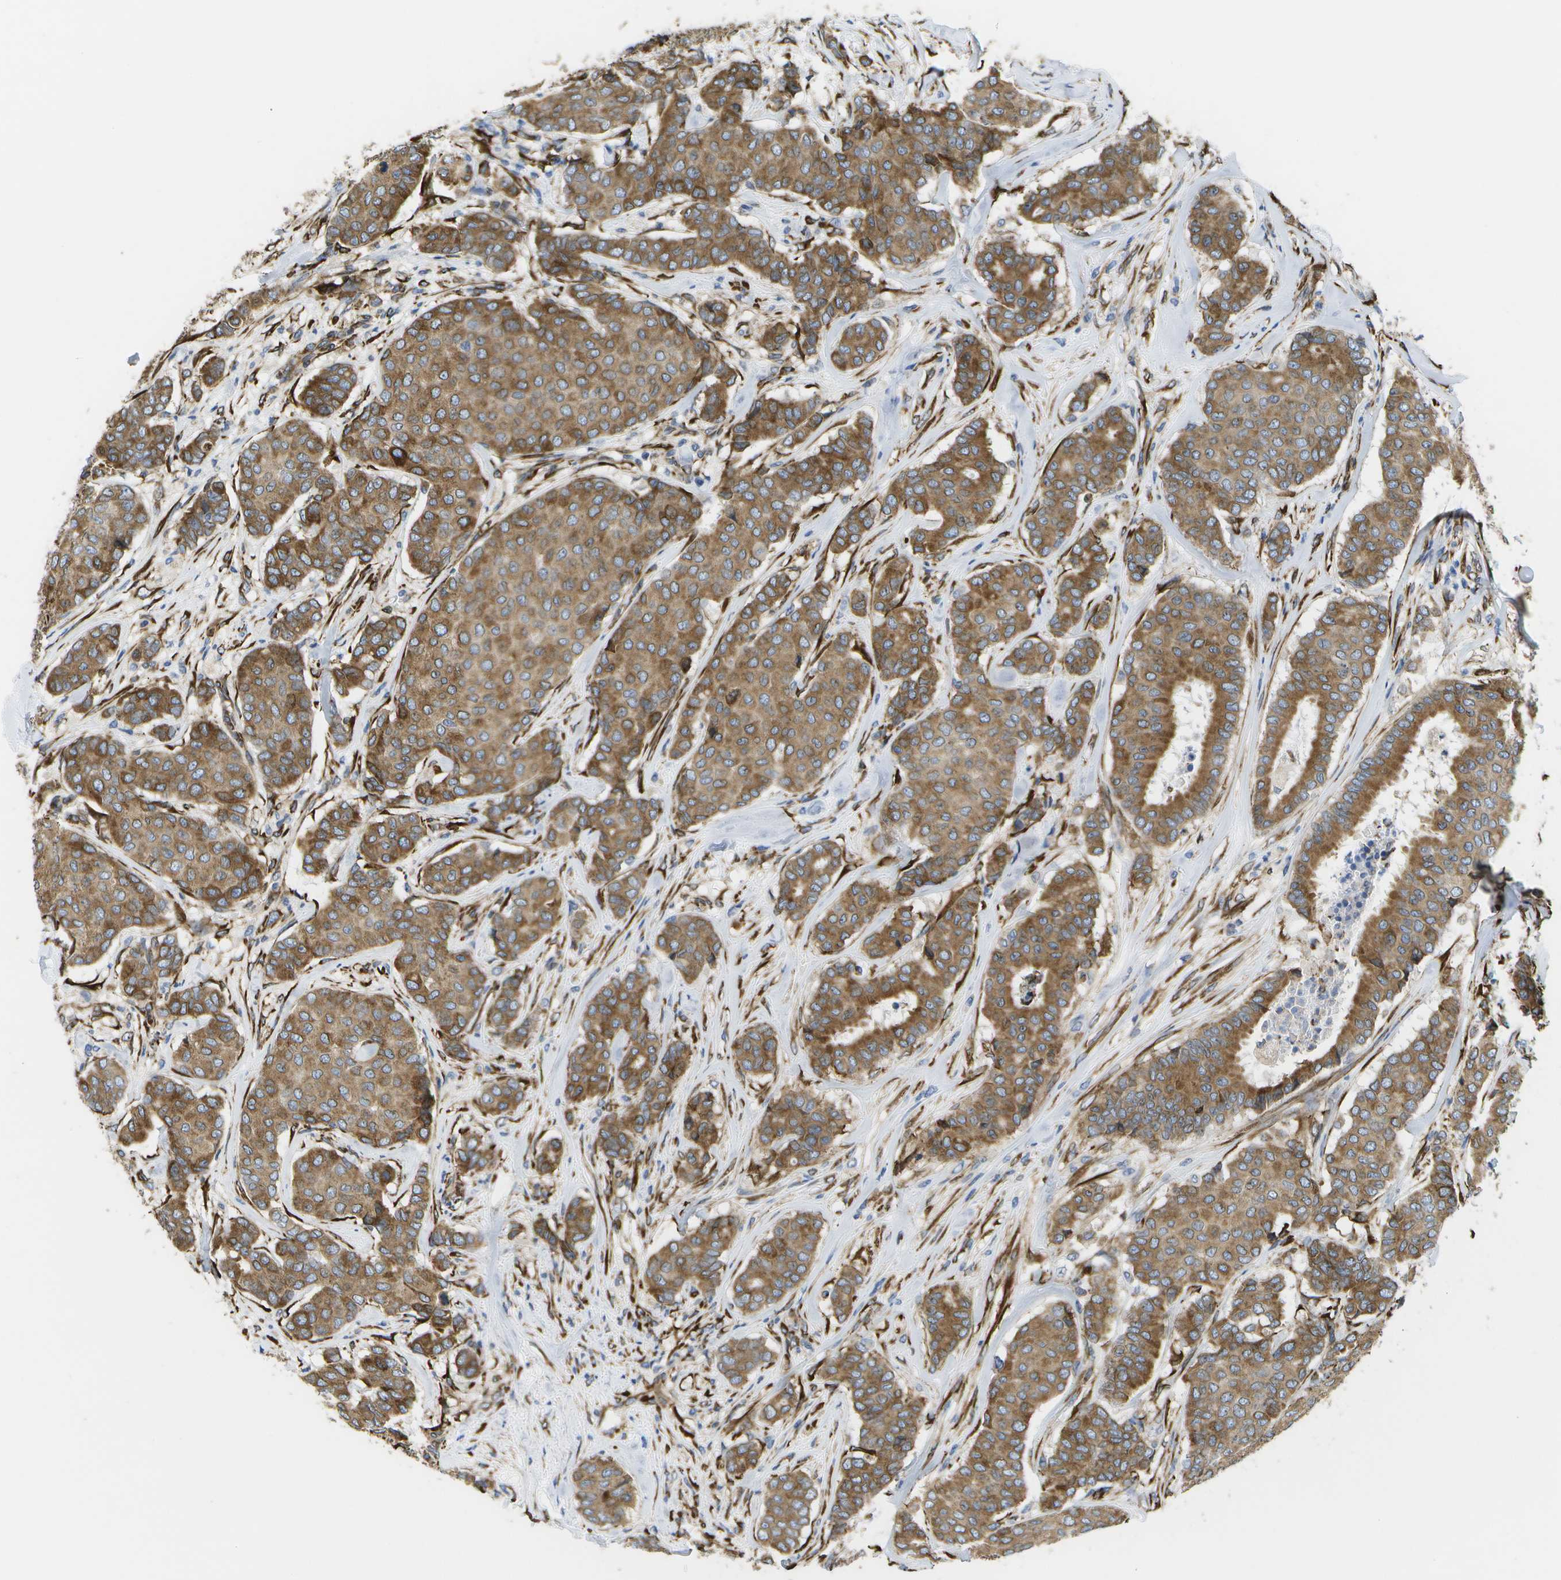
{"staining": {"intensity": "moderate", "quantity": ">75%", "location": "cytoplasmic/membranous"}, "tissue": "breast cancer", "cell_type": "Tumor cells", "image_type": "cancer", "snomed": [{"axis": "morphology", "description": "Duct carcinoma"}, {"axis": "topography", "description": "Breast"}], "caption": "Immunohistochemistry (IHC) (DAB (3,3'-diaminobenzidine)) staining of breast cancer (intraductal carcinoma) reveals moderate cytoplasmic/membranous protein expression in about >75% of tumor cells.", "gene": "ZDHHC17", "patient": {"sex": "female", "age": 75}}